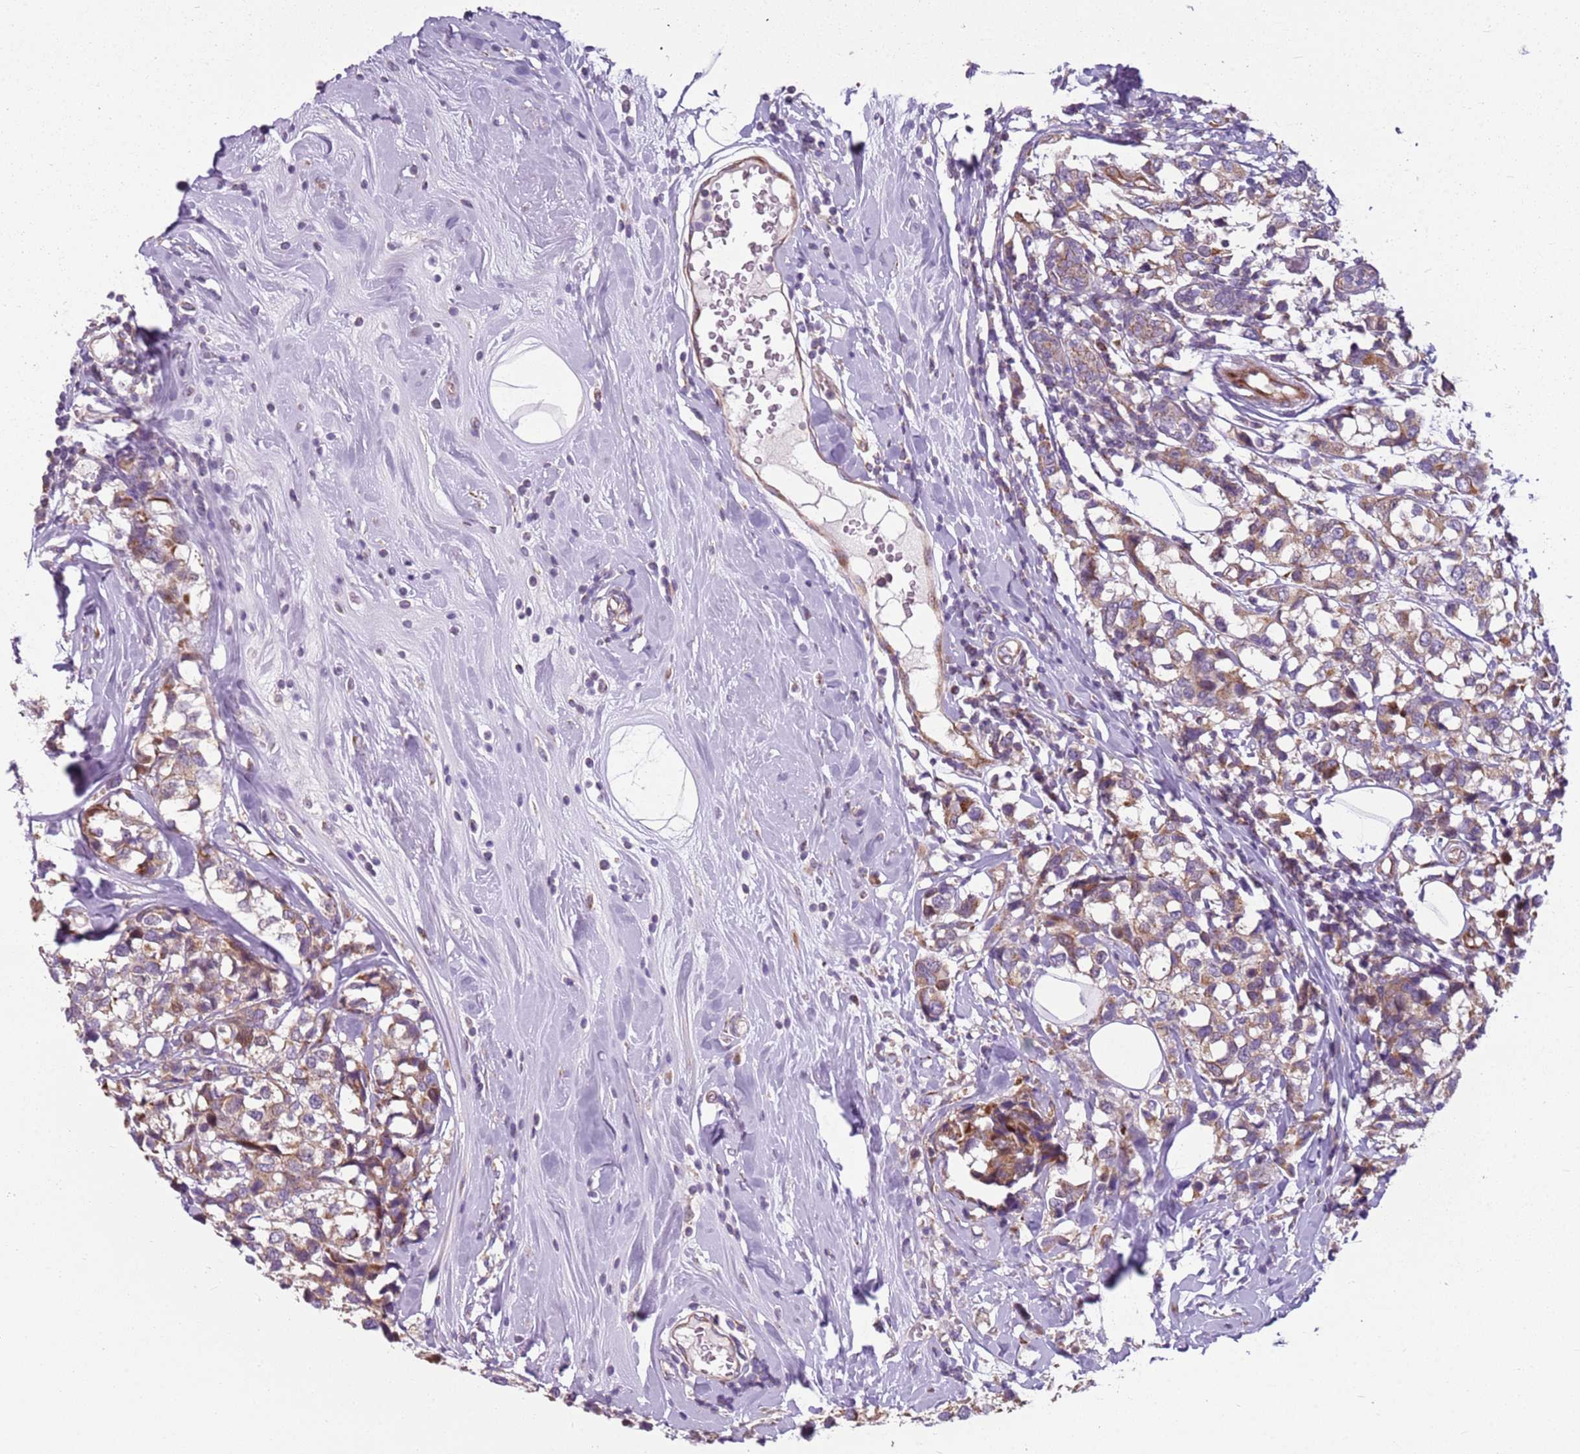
{"staining": {"intensity": "weak", "quantity": ">75%", "location": "cytoplasmic/membranous"}, "tissue": "breast cancer", "cell_type": "Tumor cells", "image_type": "cancer", "snomed": [{"axis": "morphology", "description": "Lobular carcinoma"}, {"axis": "topography", "description": "Breast"}], "caption": "Tumor cells exhibit low levels of weak cytoplasmic/membranous positivity in about >75% of cells in breast lobular carcinoma.", "gene": "TMEM200C", "patient": {"sex": "female", "age": 59}}